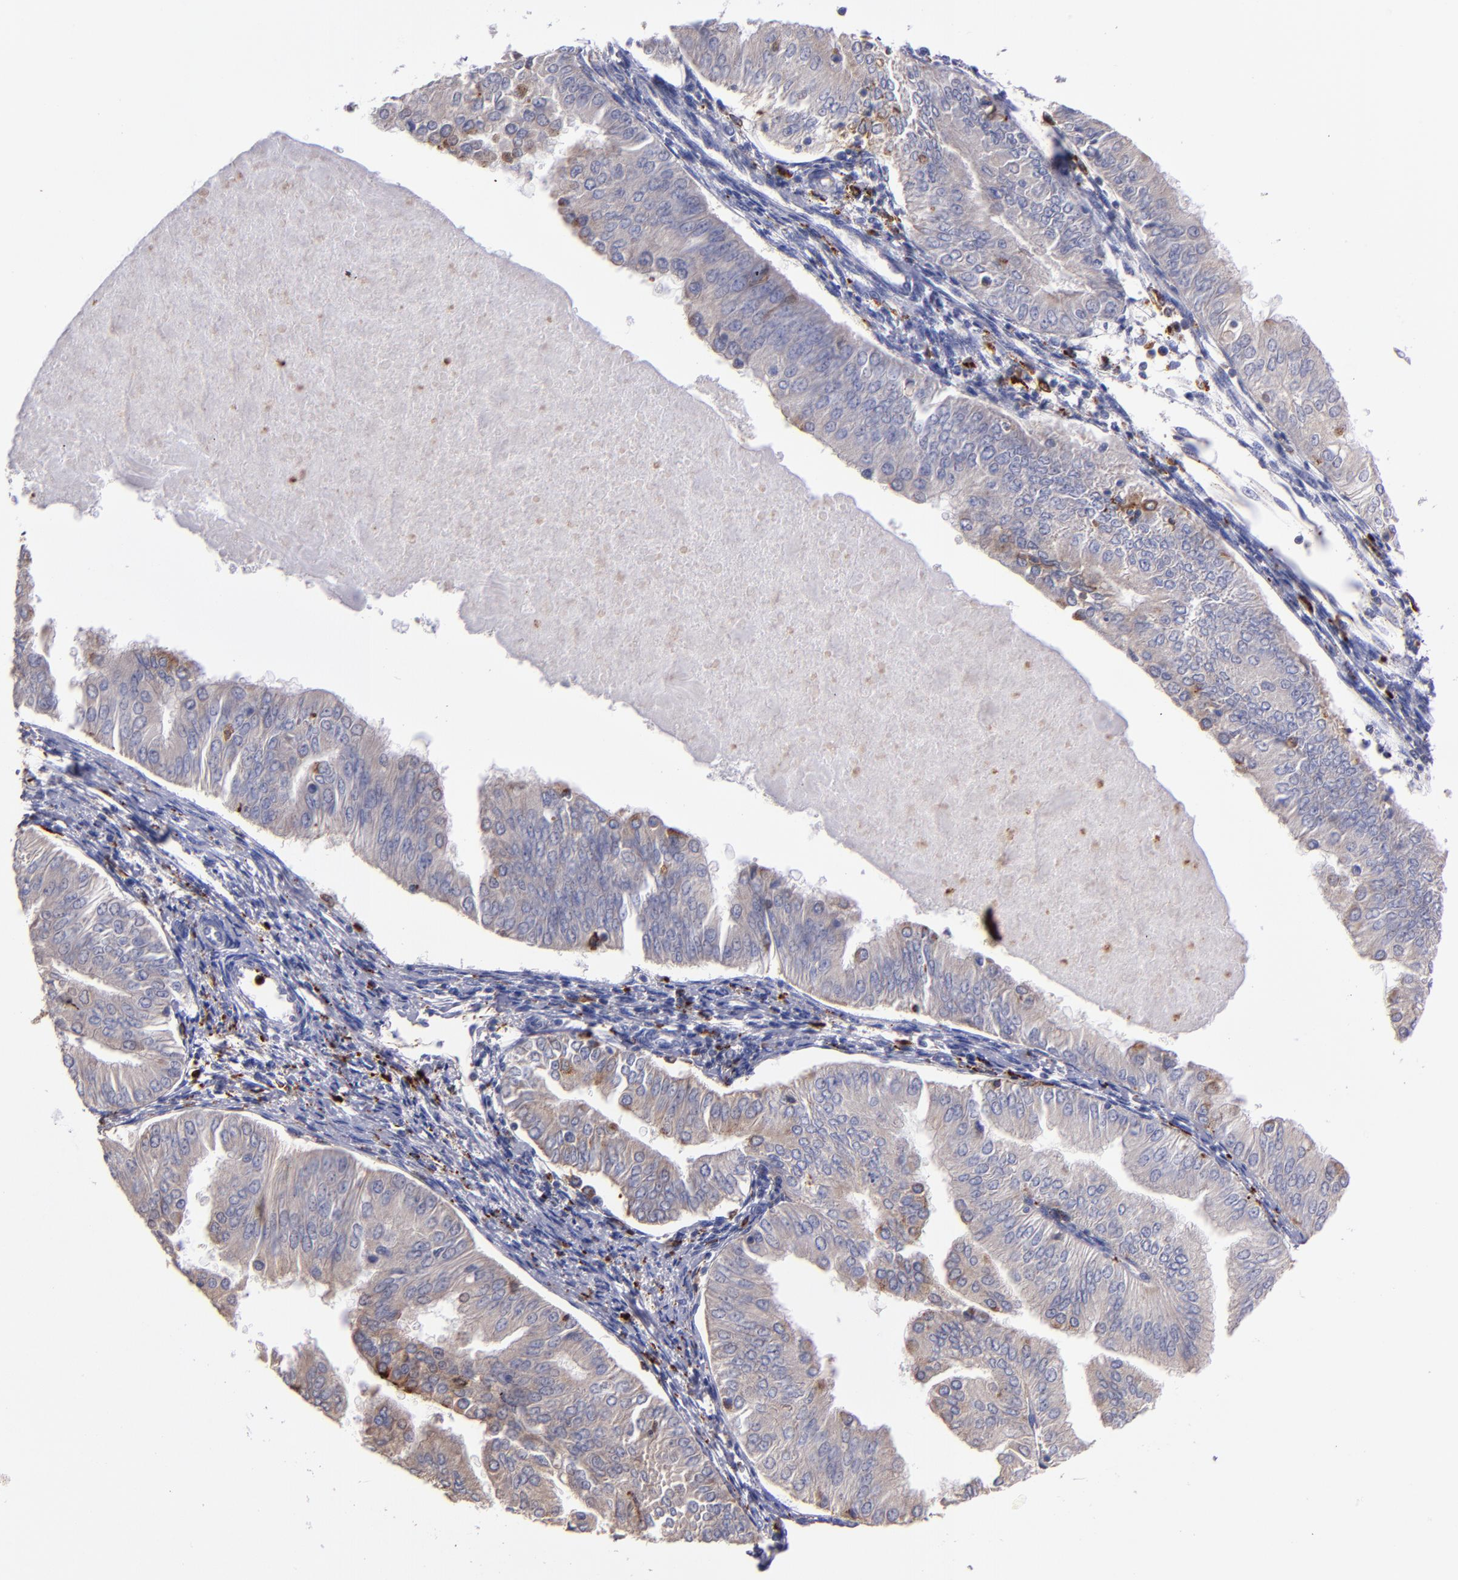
{"staining": {"intensity": "weak", "quantity": ">75%", "location": "cytoplasmic/membranous"}, "tissue": "endometrial cancer", "cell_type": "Tumor cells", "image_type": "cancer", "snomed": [{"axis": "morphology", "description": "Adenocarcinoma, NOS"}, {"axis": "topography", "description": "Endometrium"}], "caption": "Human endometrial cancer (adenocarcinoma) stained with a protein marker demonstrates weak staining in tumor cells.", "gene": "CTSS", "patient": {"sex": "female", "age": 53}}